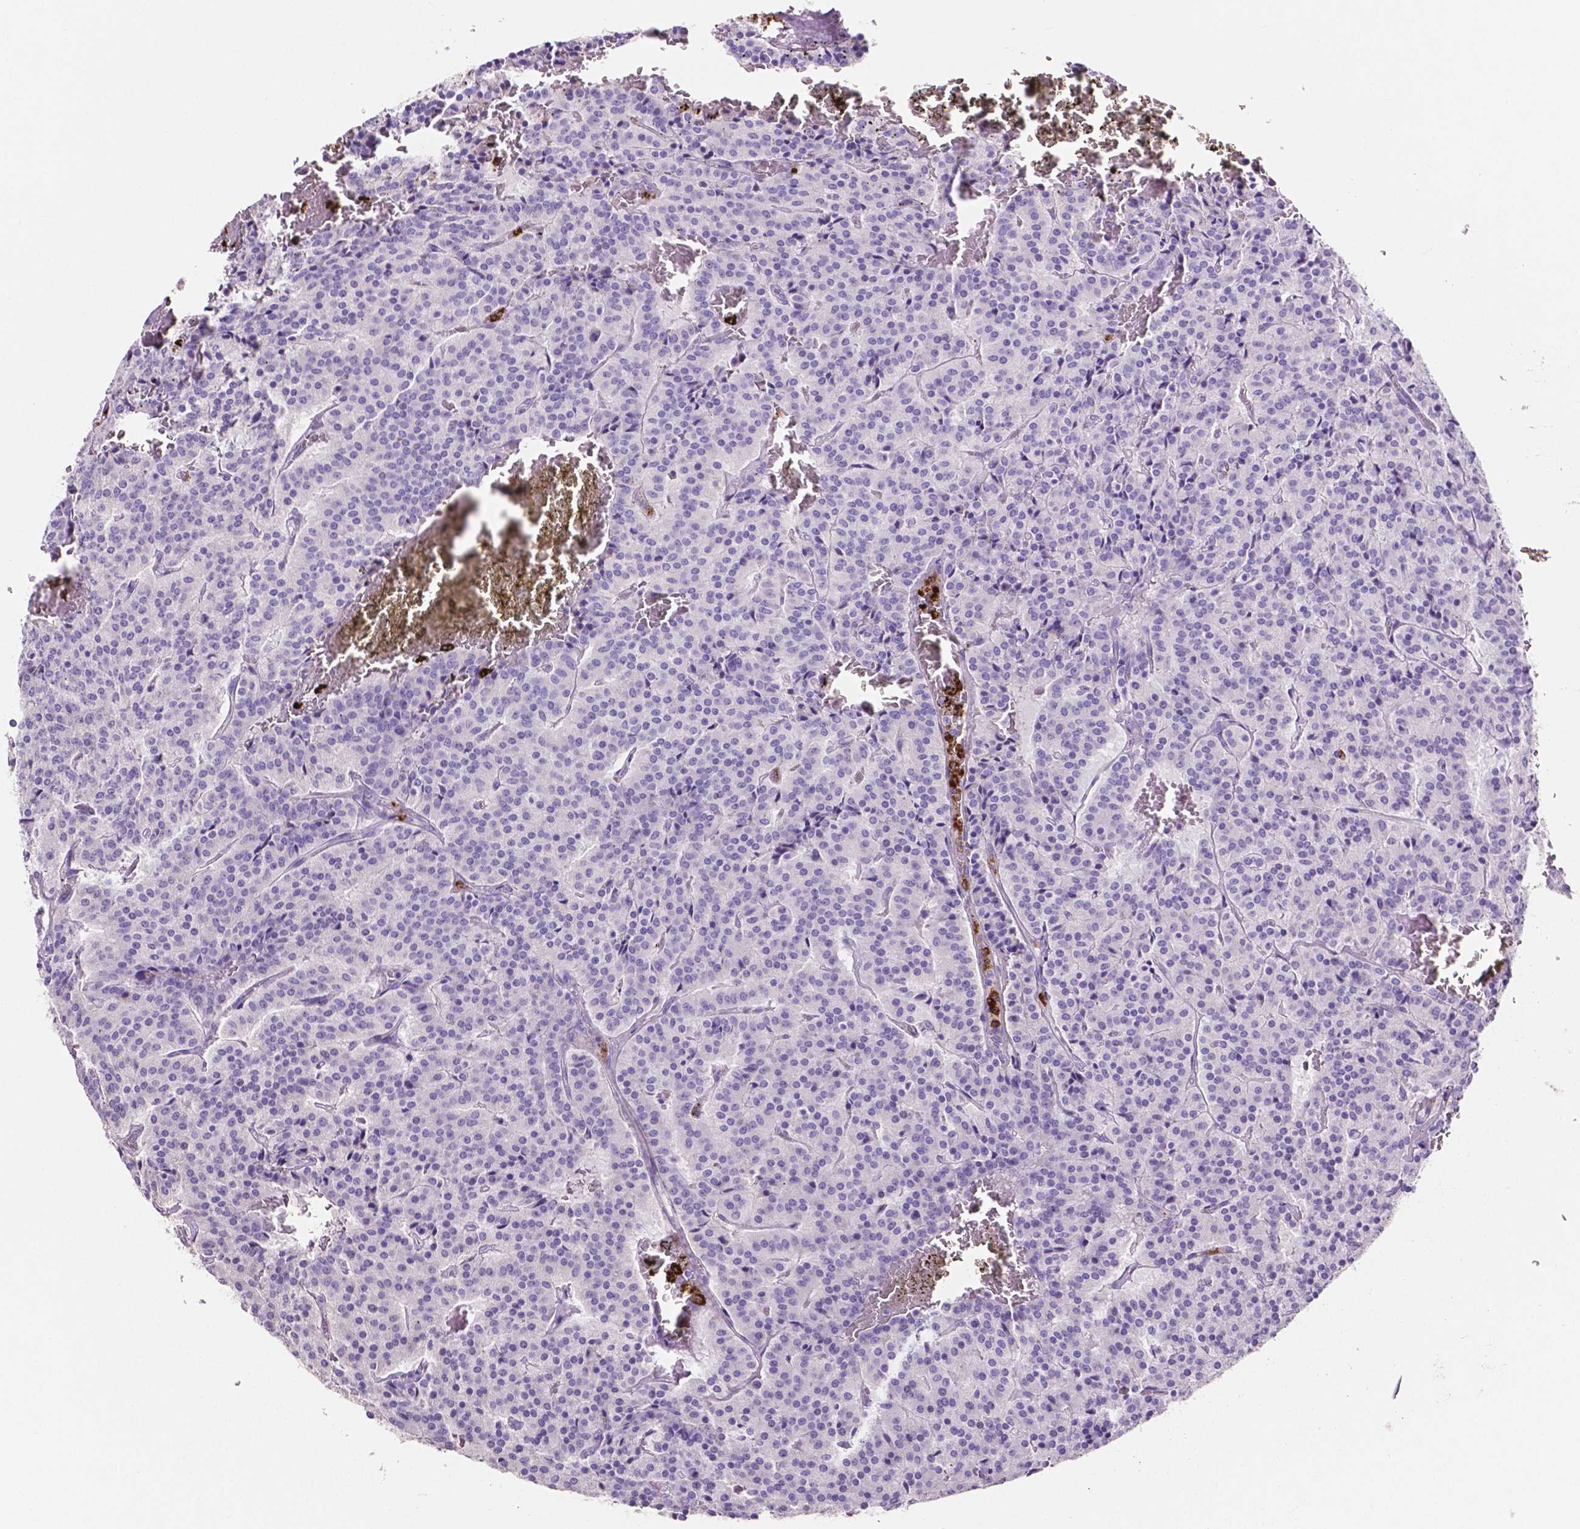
{"staining": {"intensity": "negative", "quantity": "none", "location": "none"}, "tissue": "carcinoid", "cell_type": "Tumor cells", "image_type": "cancer", "snomed": [{"axis": "morphology", "description": "Carcinoid, malignant, NOS"}, {"axis": "topography", "description": "Lung"}], "caption": "This is an immunohistochemistry micrograph of human carcinoid. There is no expression in tumor cells.", "gene": "MMP9", "patient": {"sex": "male", "age": 70}}